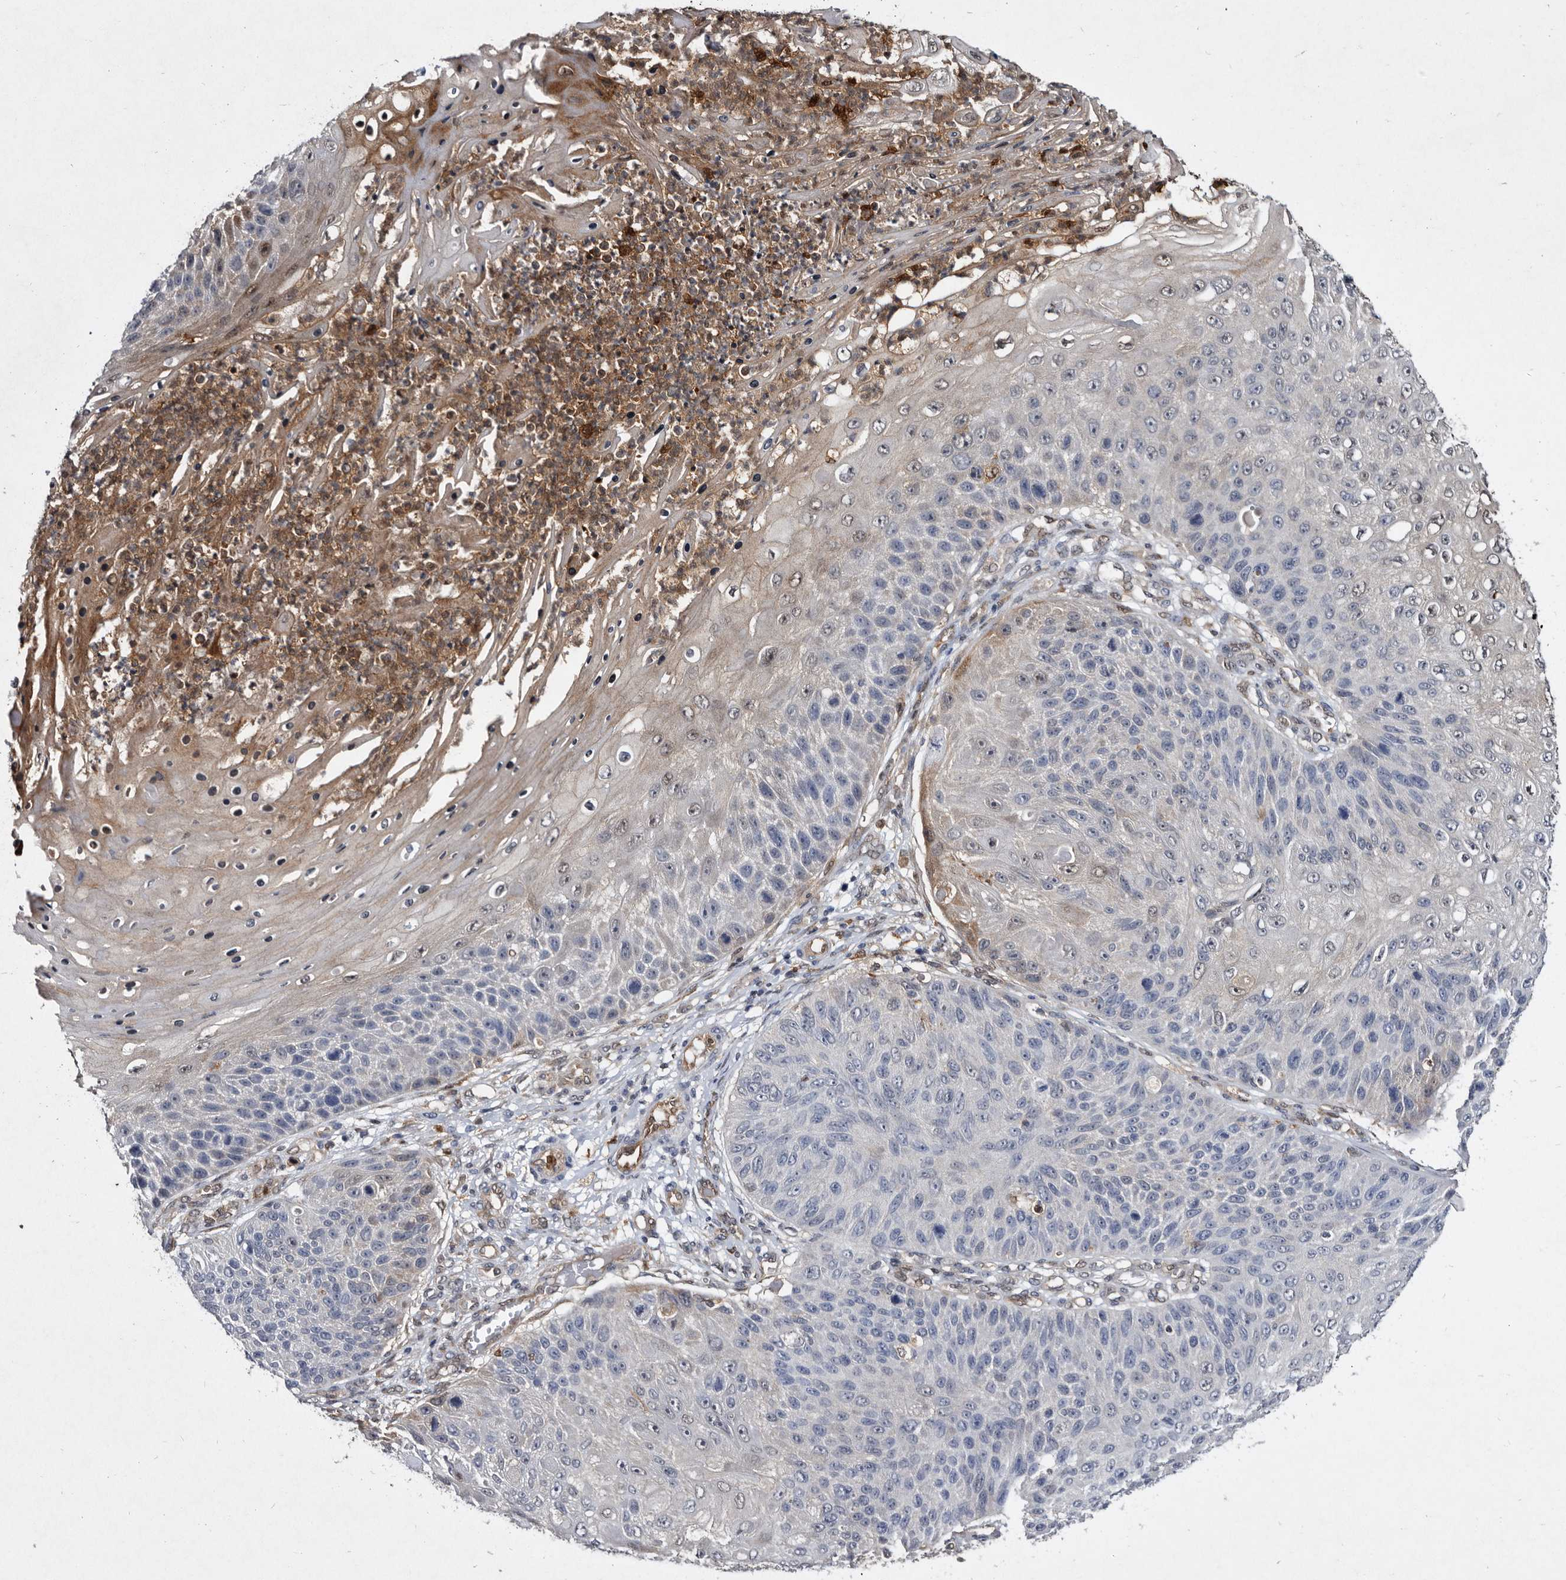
{"staining": {"intensity": "negative", "quantity": "none", "location": "none"}, "tissue": "skin cancer", "cell_type": "Tumor cells", "image_type": "cancer", "snomed": [{"axis": "morphology", "description": "Squamous cell carcinoma, NOS"}, {"axis": "topography", "description": "Skin"}], "caption": "Skin squamous cell carcinoma stained for a protein using immunohistochemistry (IHC) exhibits no staining tumor cells.", "gene": "SERPINB8", "patient": {"sex": "female", "age": 88}}